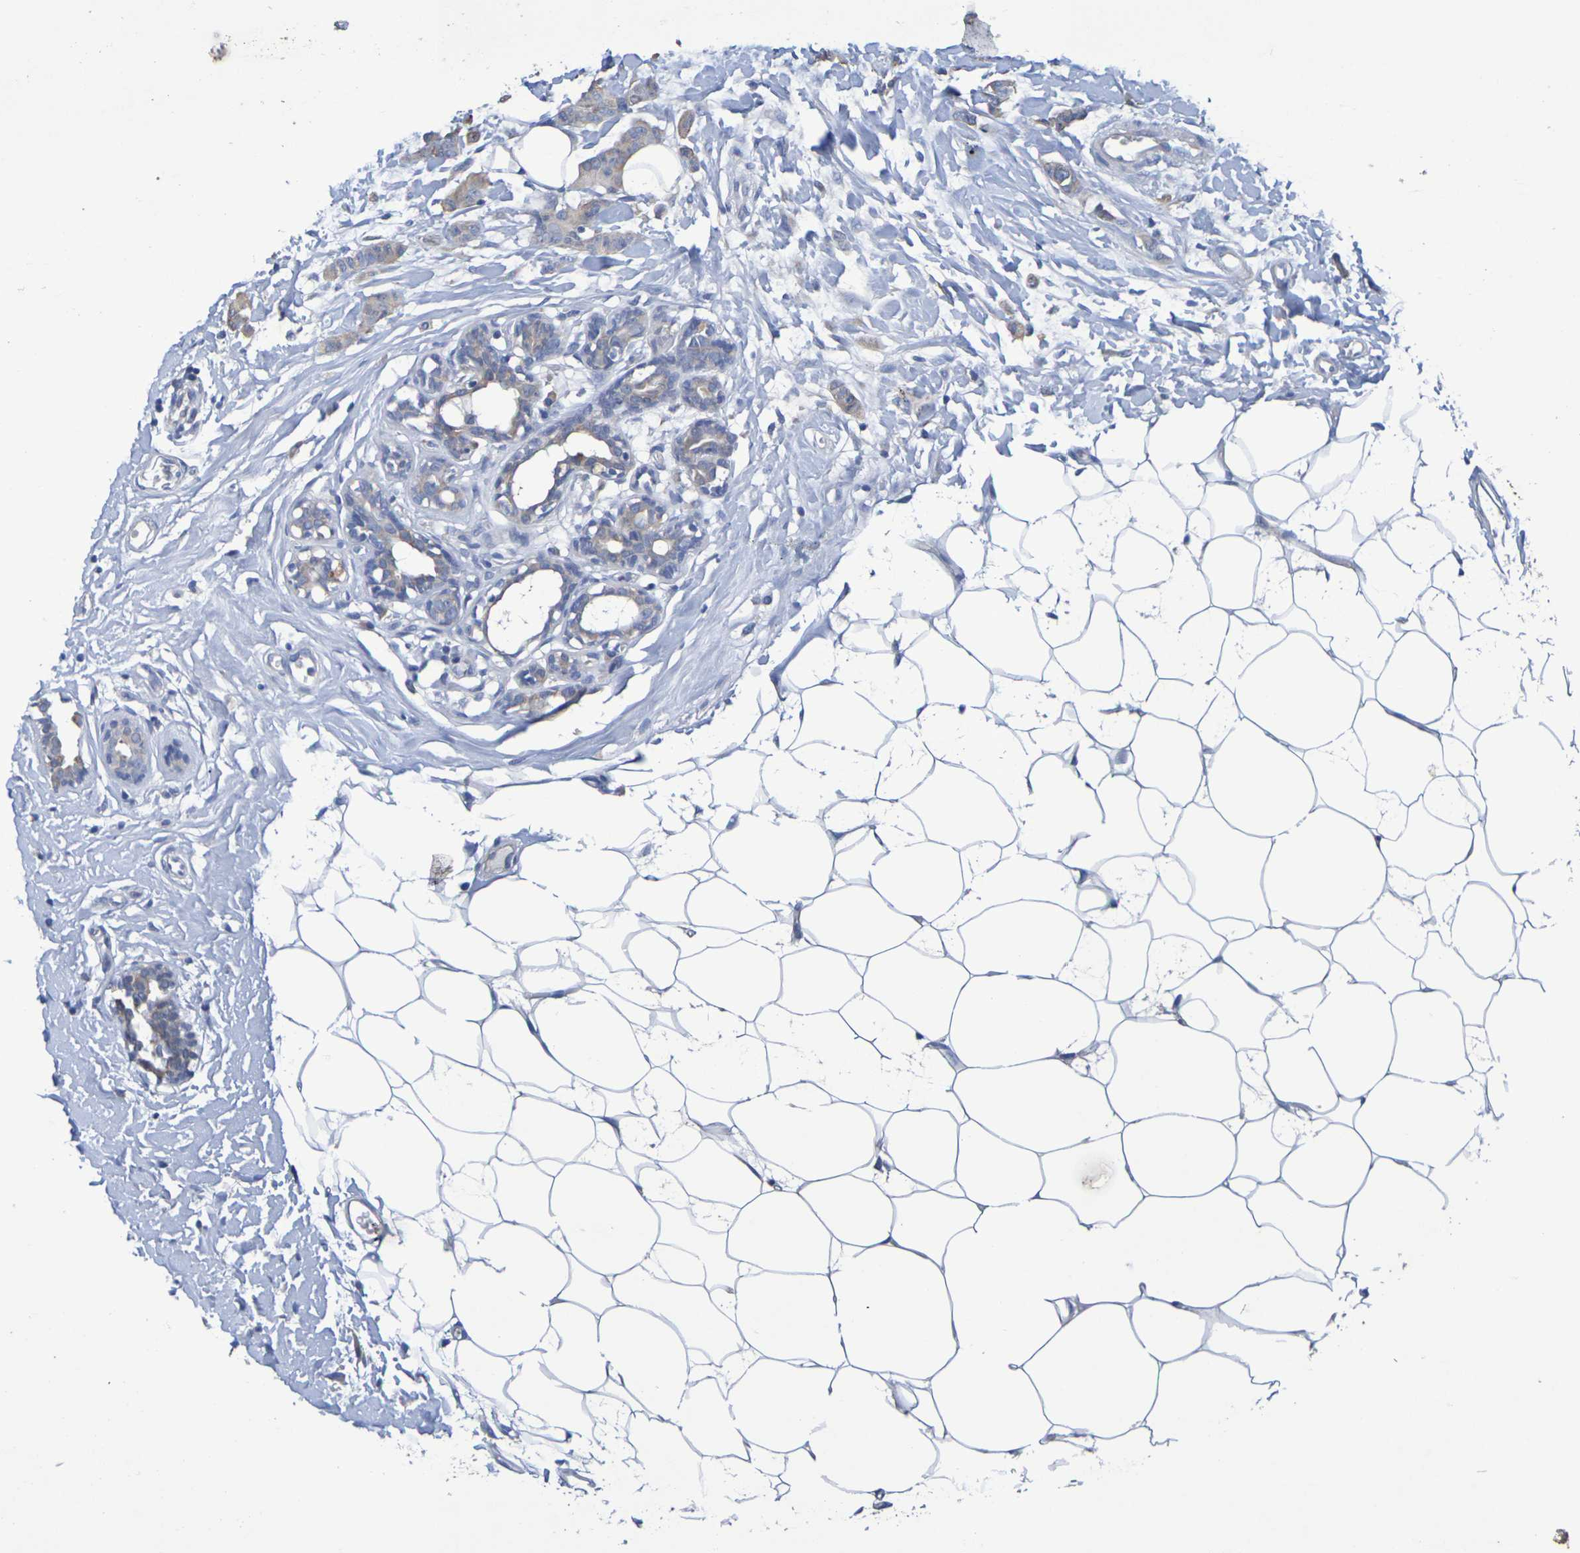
{"staining": {"intensity": "weak", "quantity": "25%-75%", "location": "cytoplasmic/membranous"}, "tissue": "breast cancer", "cell_type": "Tumor cells", "image_type": "cancer", "snomed": [{"axis": "morphology", "description": "Normal tissue, NOS"}, {"axis": "morphology", "description": "Duct carcinoma"}, {"axis": "topography", "description": "Breast"}], "caption": "The micrograph displays a brown stain indicating the presence of a protein in the cytoplasmic/membranous of tumor cells in breast cancer. The protein is shown in brown color, while the nuclei are stained blue.", "gene": "SDC4", "patient": {"sex": "female", "age": 40}}